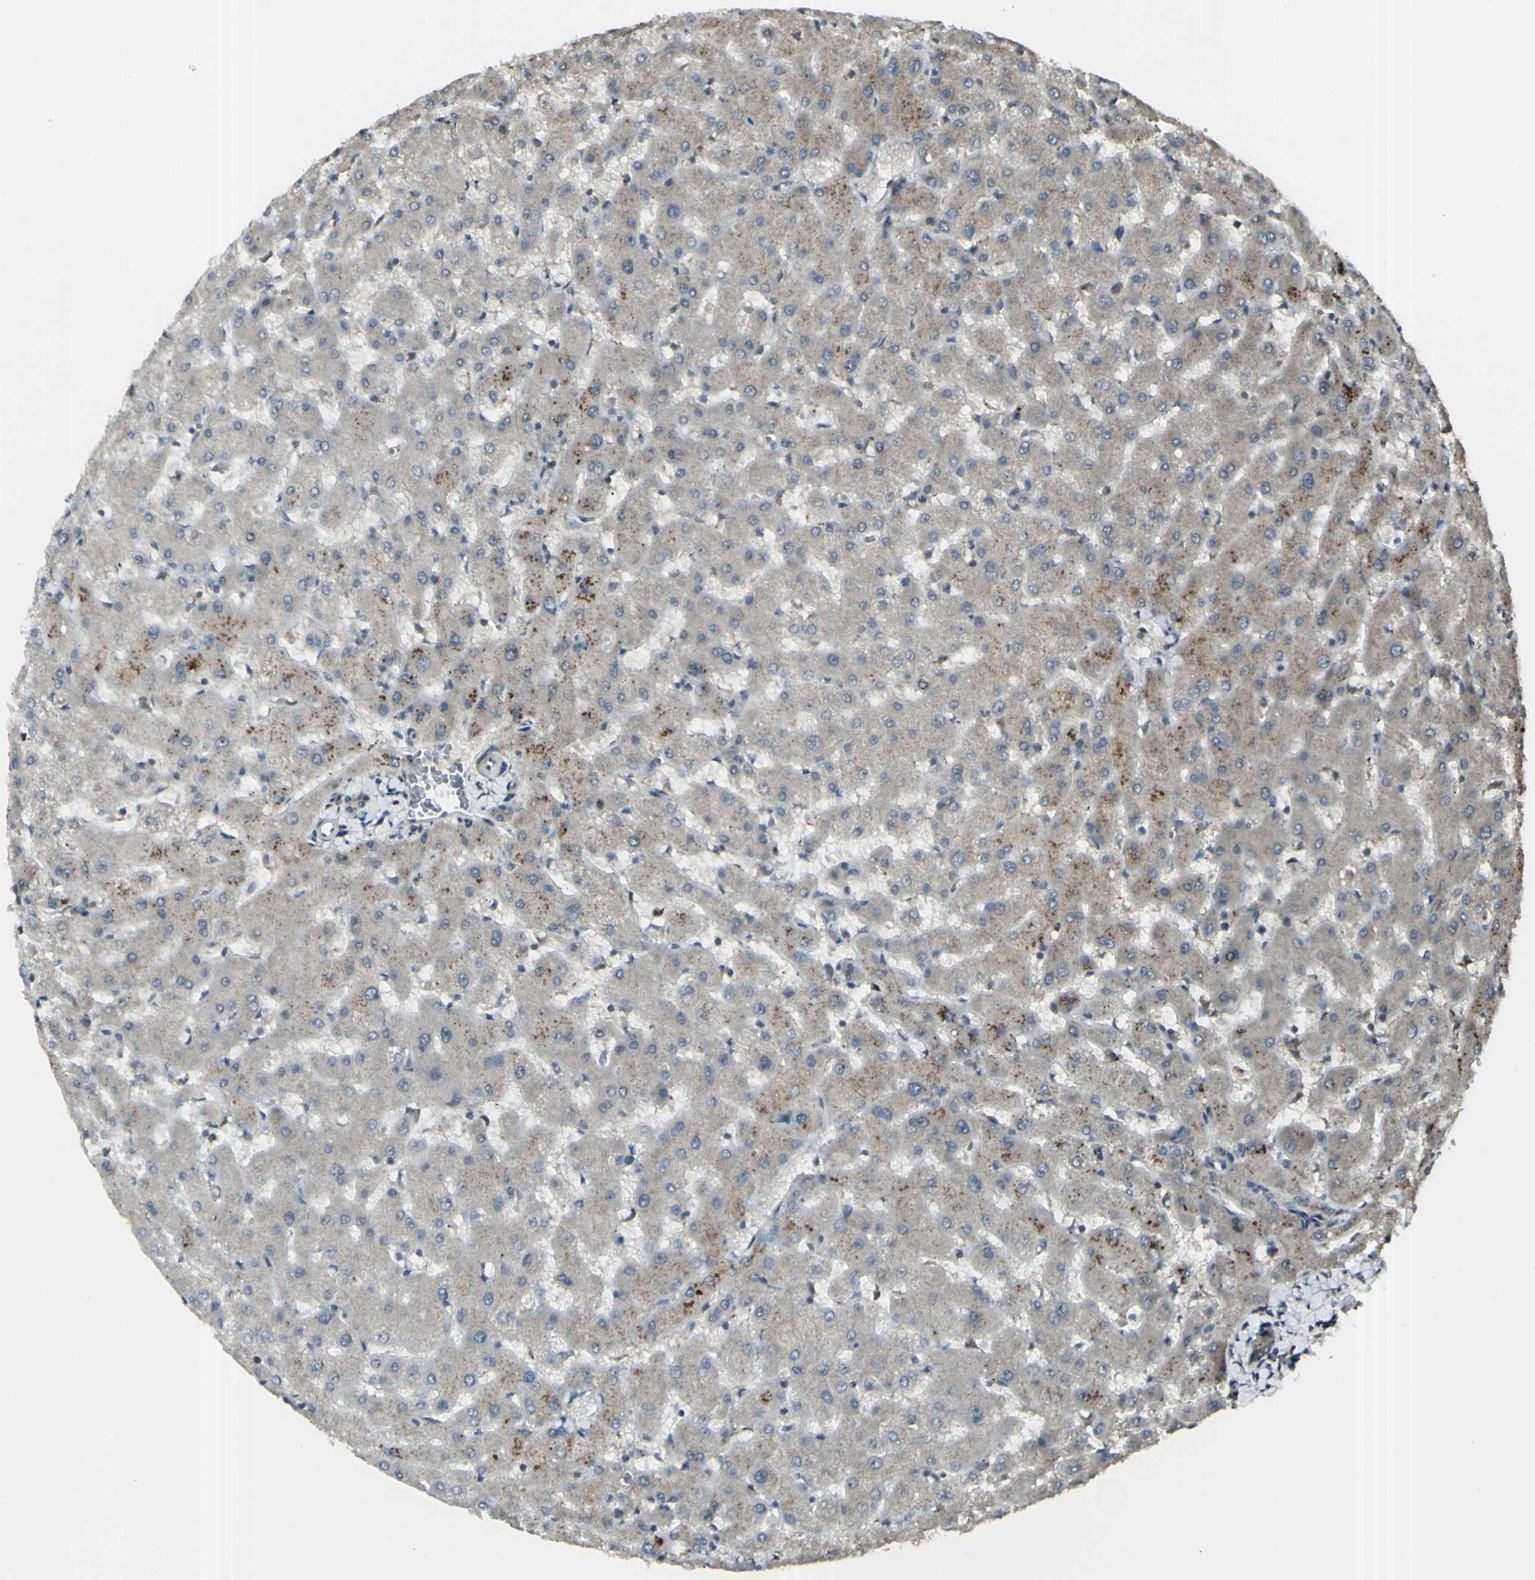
{"staining": {"intensity": "weak", "quantity": ">75%", "location": "cytoplasmic/membranous"}, "tissue": "liver", "cell_type": "Cholangiocytes", "image_type": "normal", "snomed": [{"axis": "morphology", "description": "Normal tissue, NOS"}, {"axis": "topography", "description": "Liver"}], "caption": "Protein expression analysis of unremarkable liver demonstrates weak cytoplasmic/membranous staining in approximately >75% of cholangiocytes.", "gene": "GNAS", "patient": {"sex": "female", "age": 63}}